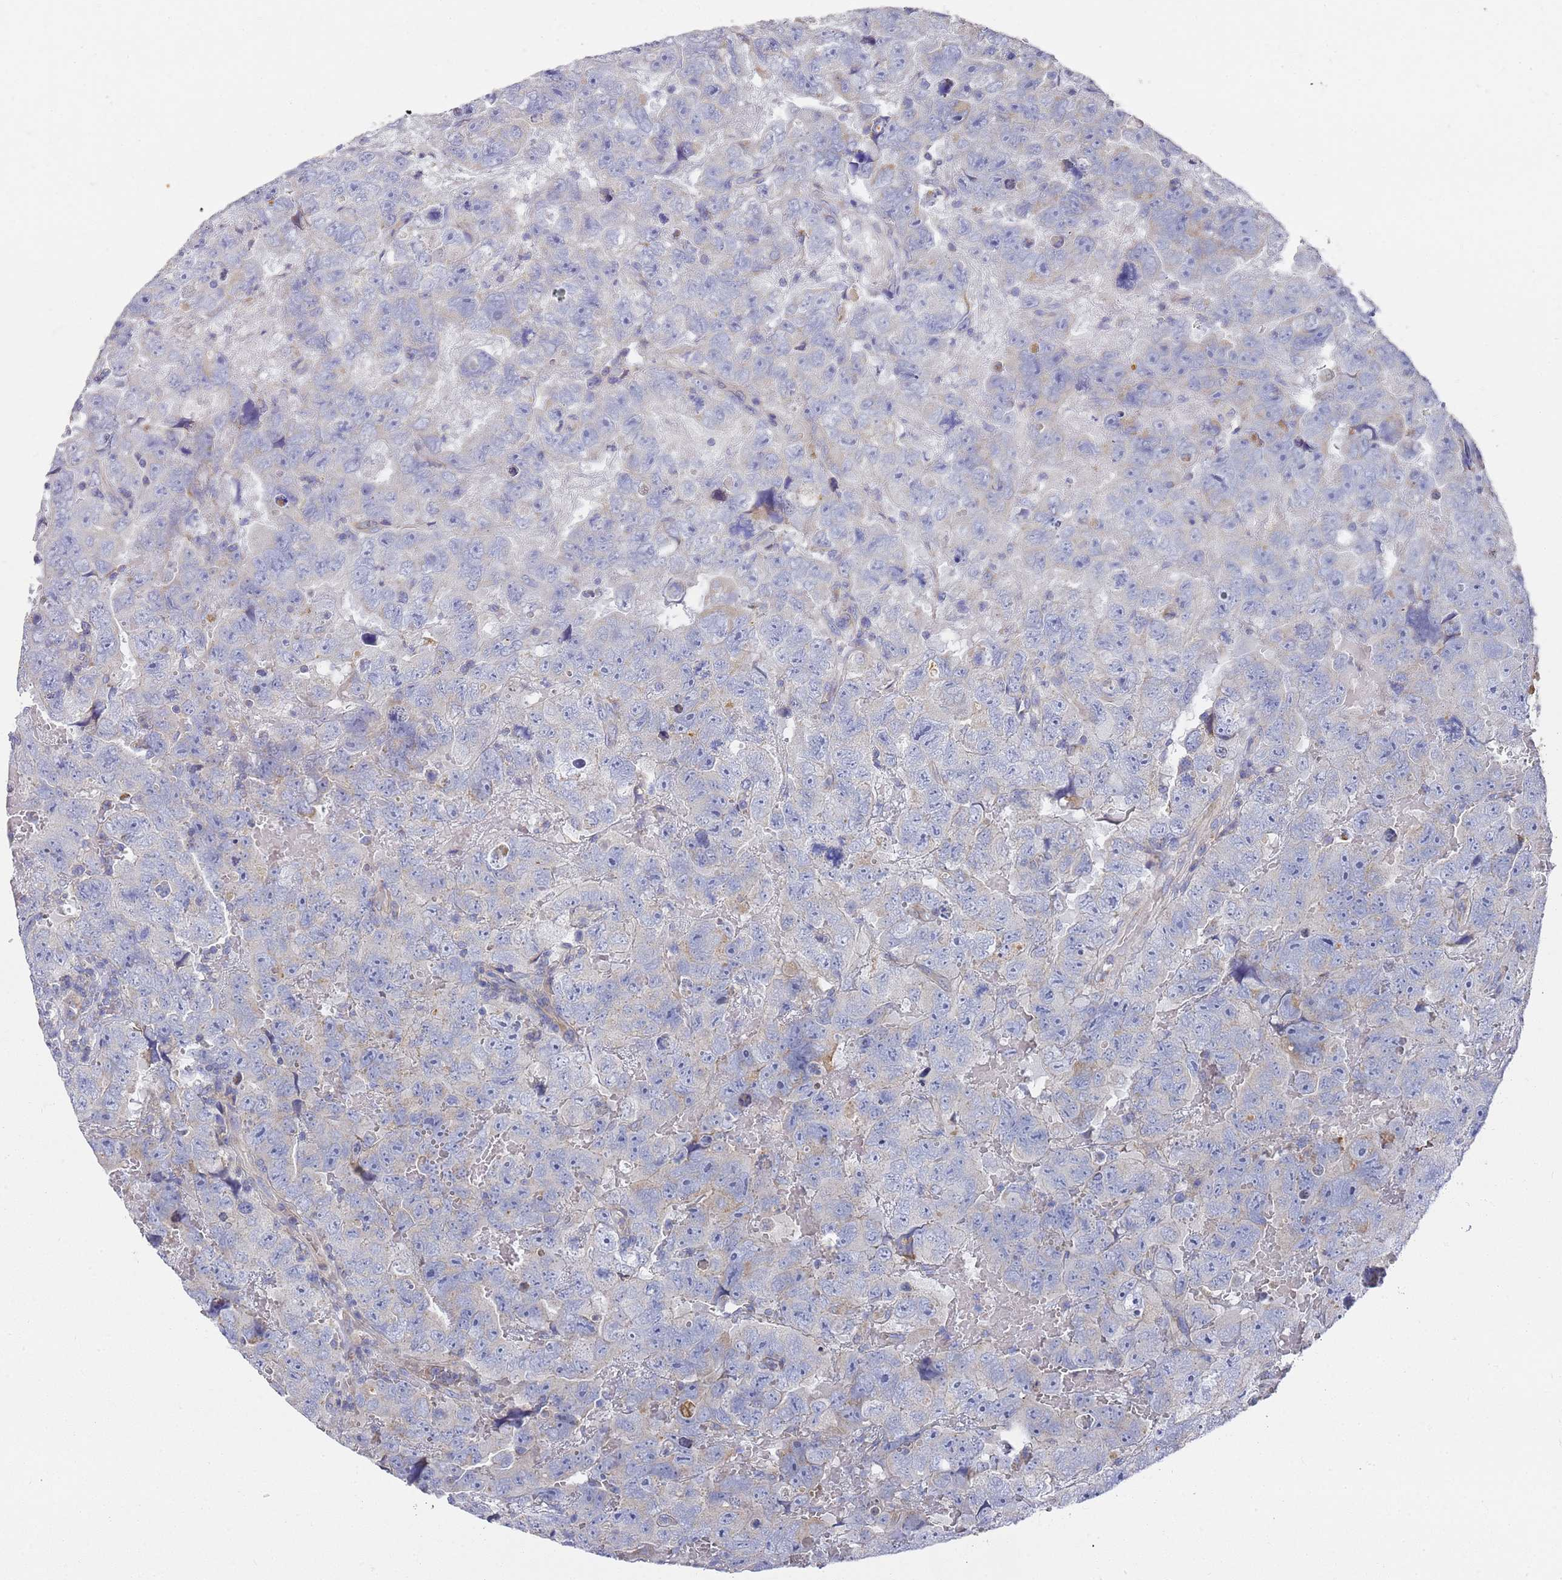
{"staining": {"intensity": "negative", "quantity": "none", "location": "none"}, "tissue": "testis cancer", "cell_type": "Tumor cells", "image_type": "cancer", "snomed": [{"axis": "morphology", "description": "Carcinoma, Embryonal, NOS"}, {"axis": "topography", "description": "Testis"}], "caption": "Tumor cells are negative for protein expression in human testis cancer. (Stains: DAB immunohistochemistry (IHC) with hematoxylin counter stain, Microscopy: brightfield microscopy at high magnification).", "gene": "SCAPER", "patient": {"sex": "male", "age": 45}}